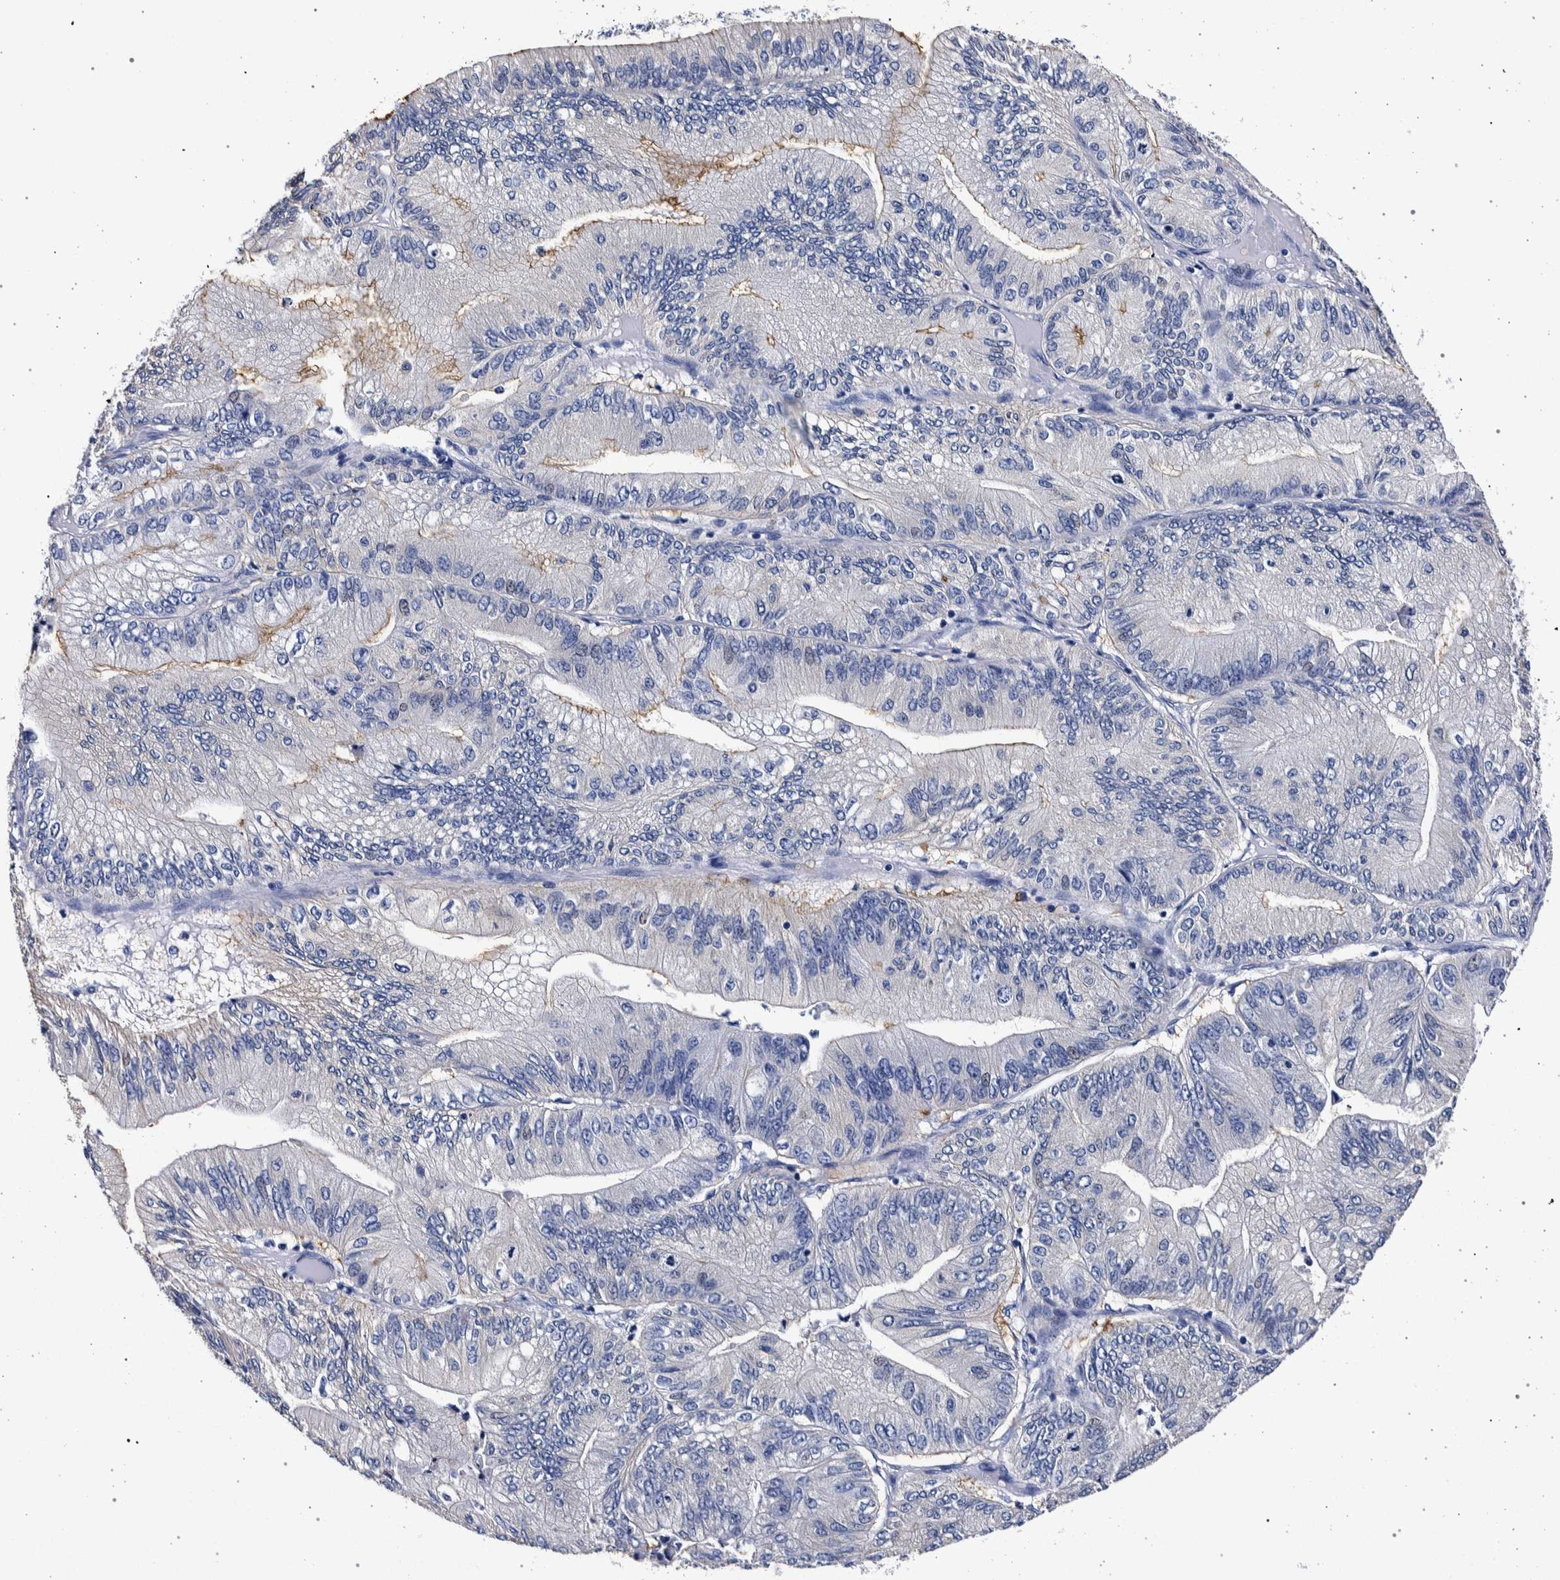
{"staining": {"intensity": "weak", "quantity": "<25%", "location": "cytoplasmic/membranous"}, "tissue": "ovarian cancer", "cell_type": "Tumor cells", "image_type": "cancer", "snomed": [{"axis": "morphology", "description": "Cystadenocarcinoma, mucinous, NOS"}, {"axis": "topography", "description": "Ovary"}], "caption": "Immunohistochemical staining of ovarian cancer (mucinous cystadenocarcinoma) demonstrates no significant positivity in tumor cells. The staining was performed using DAB to visualize the protein expression in brown, while the nuclei were stained in blue with hematoxylin (Magnification: 20x).", "gene": "NIBAN2", "patient": {"sex": "female", "age": 61}}